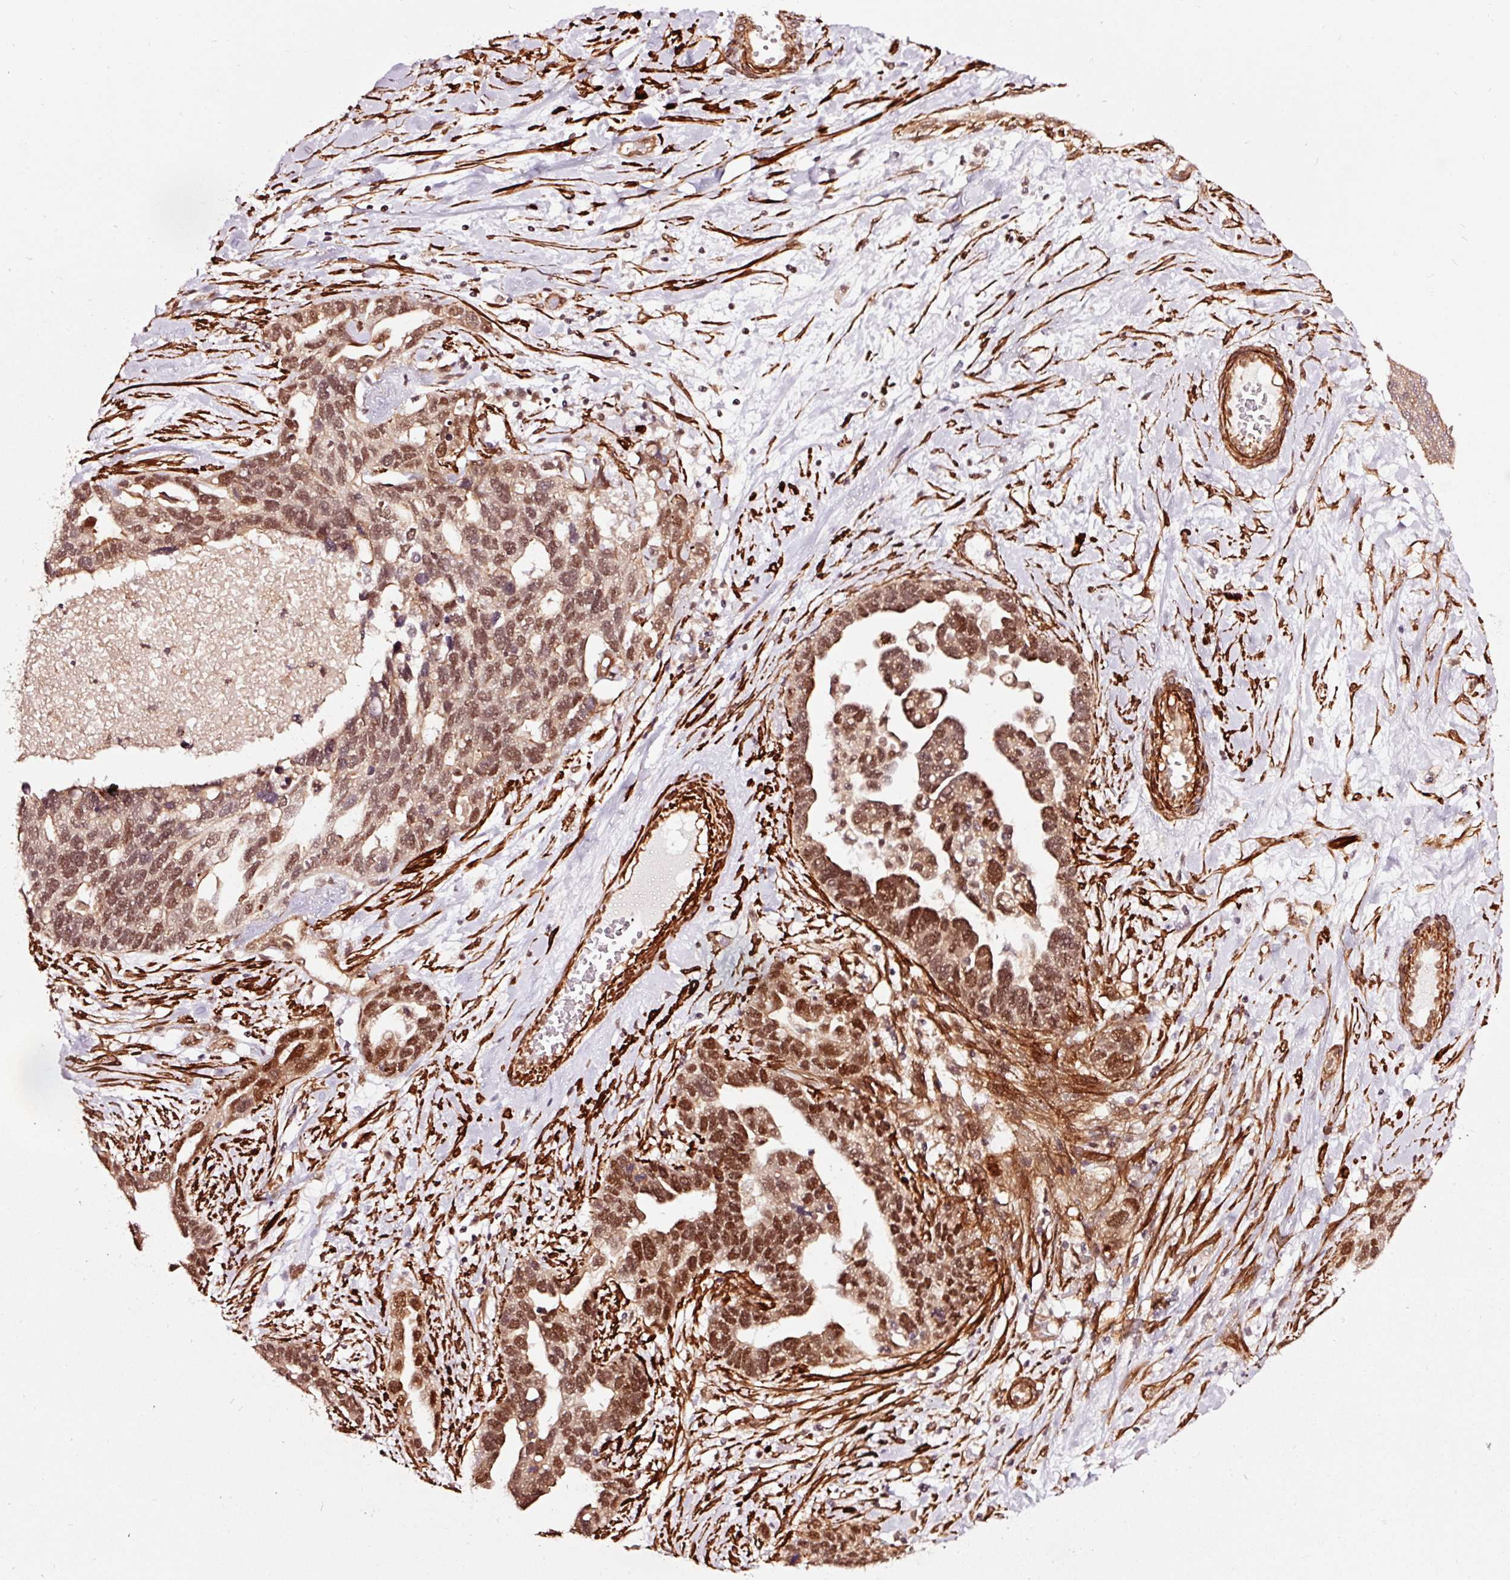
{"staining": {"intensity": "moderate", "quantity": ">75%", "location": "nuclear"}, "tissue": "ovarian cancer", "cell_type": "Tumor cells", "image_type": "cancer", "snomed": [{"axis": "morphology", "description": "Cystadenocarcinoma, serous, NOS"}, {"axis": "topography", "description": "Ovary"}], "caption": "Immunohistochemistry (IHC) photomicrograph of neoplastic tissue: ovarian cancer stained using immunohistochemistry (IHC) exhibits medium levels of moderate protein expression localized specifically in the nuclear of tumor cells, appearing as a nuclear brown color.", "gene": "TPM1", "patient": {"sex": "female", "age": 54}}